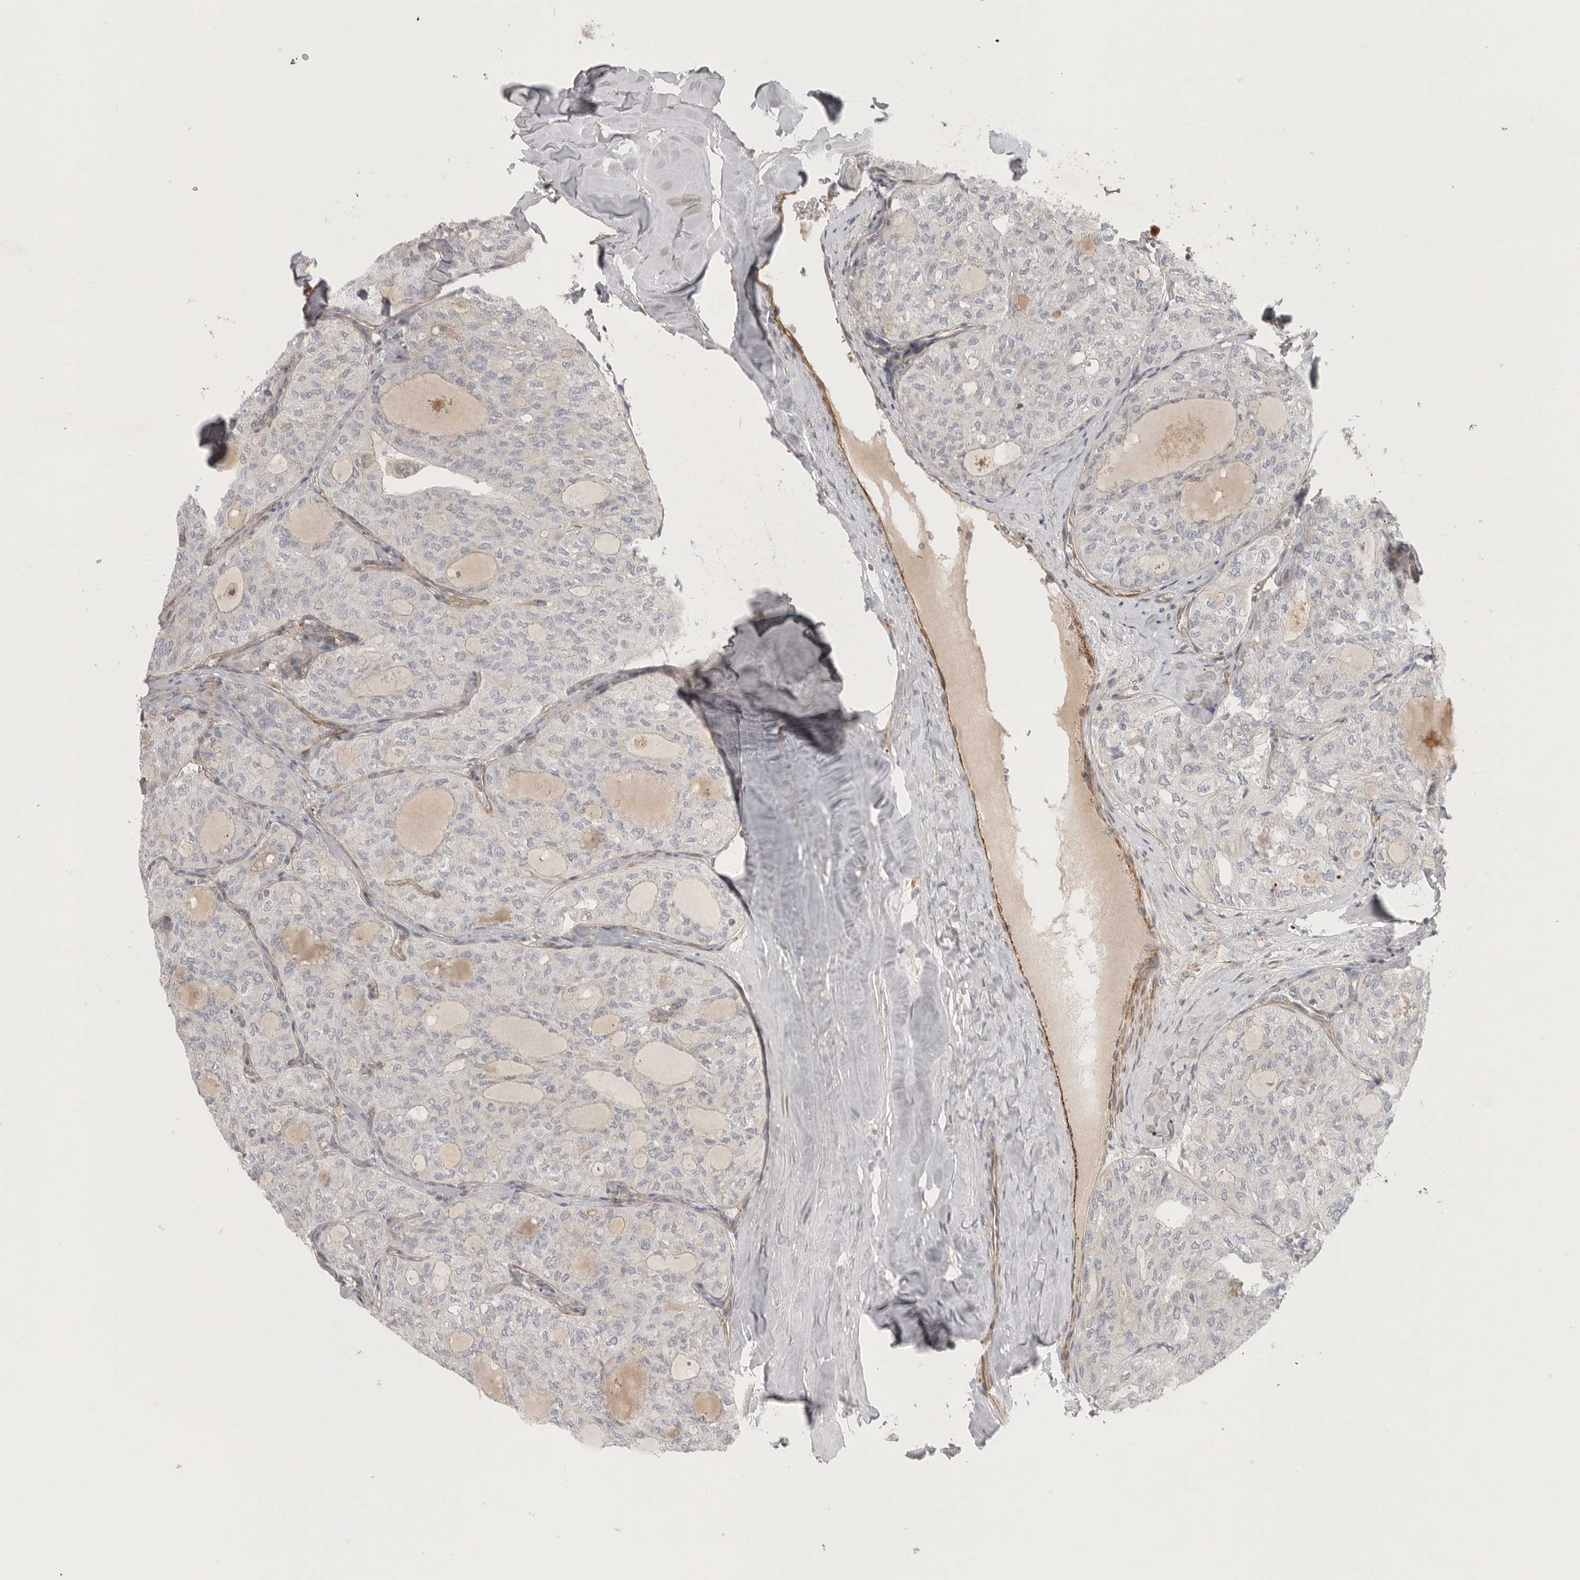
{"staining": {"intensity": "negative", "quantity": "none", "location": "none"}, "tissue": "thyroid cancer", "cell_type": "Tumor cells", "image_type": "cancer", "snomed": [{"axis": "morphology", "description": "Follicular adenoma carcinoma, NOS"}, {"axis": "topography", "description": "Thyroid gland"}], "caption": "Tumor cells are negative for protein expression in human thyroid cancer (follicular adenoma carcinoma).", "gene": "LONRF1", "patient": {"sex": "male", "age": 75}}